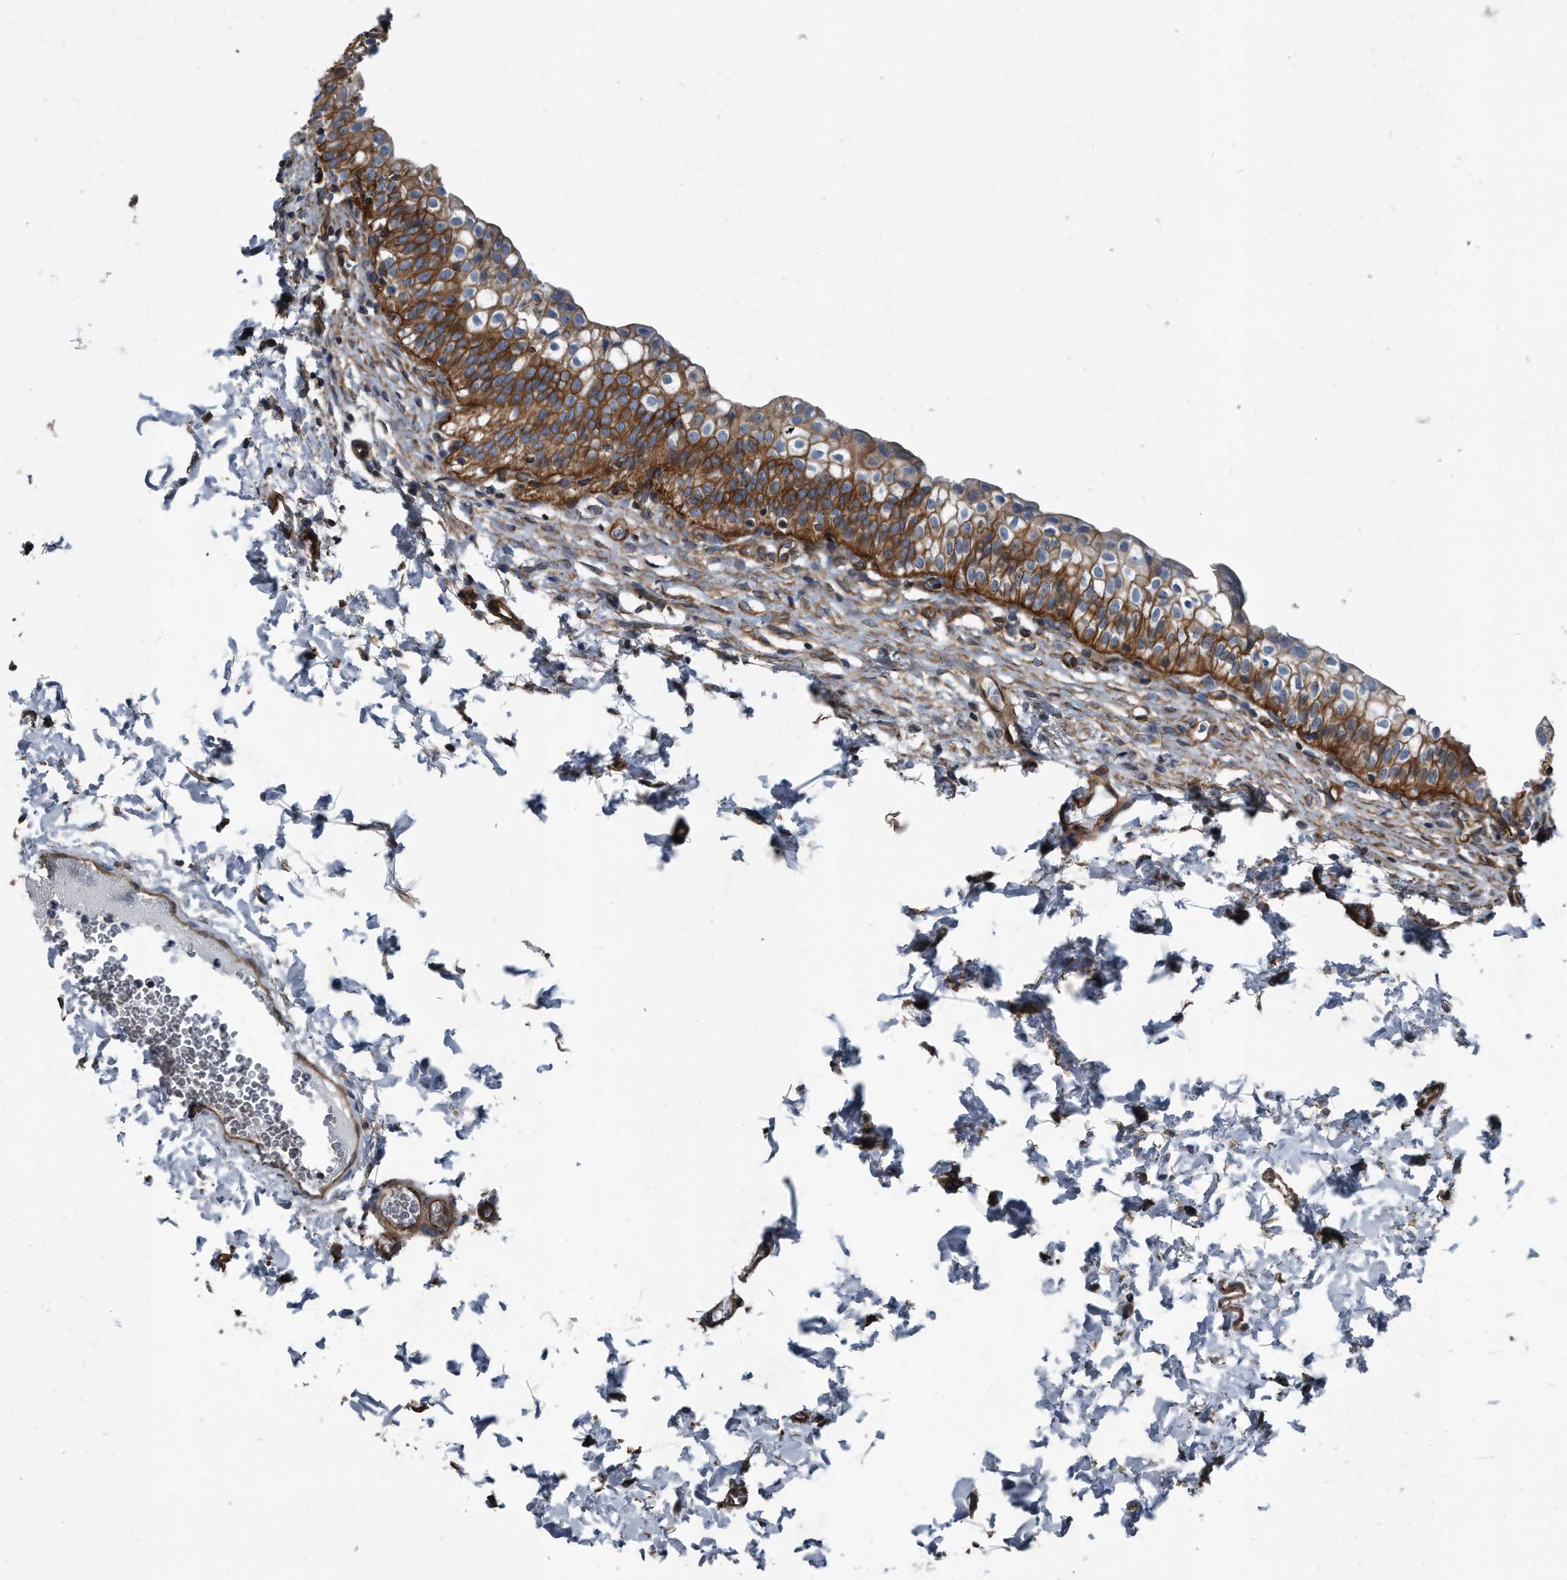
{"staining": {"intensity": "moderate", "quantity": ">75%", "location": "cytoplasmic/membranous"}, "tissue": "urinary bladder", "cell_type": "Urothelial cells", "image_type": "normal", "snomed": [{"axis": "morphology", "description": "Normal tissue, NOS"}, {"axis": "topography", "description": "Urinary bladder"}], "caption": "Immunohistochemistry (DAB) staining of benign human urinary bladder displays moderate cytoplasmic/membranous protein positivity in about >75% of urothelial cells.", "gene": "PLEC", "patient": {"sex": "male", "age": 55}}